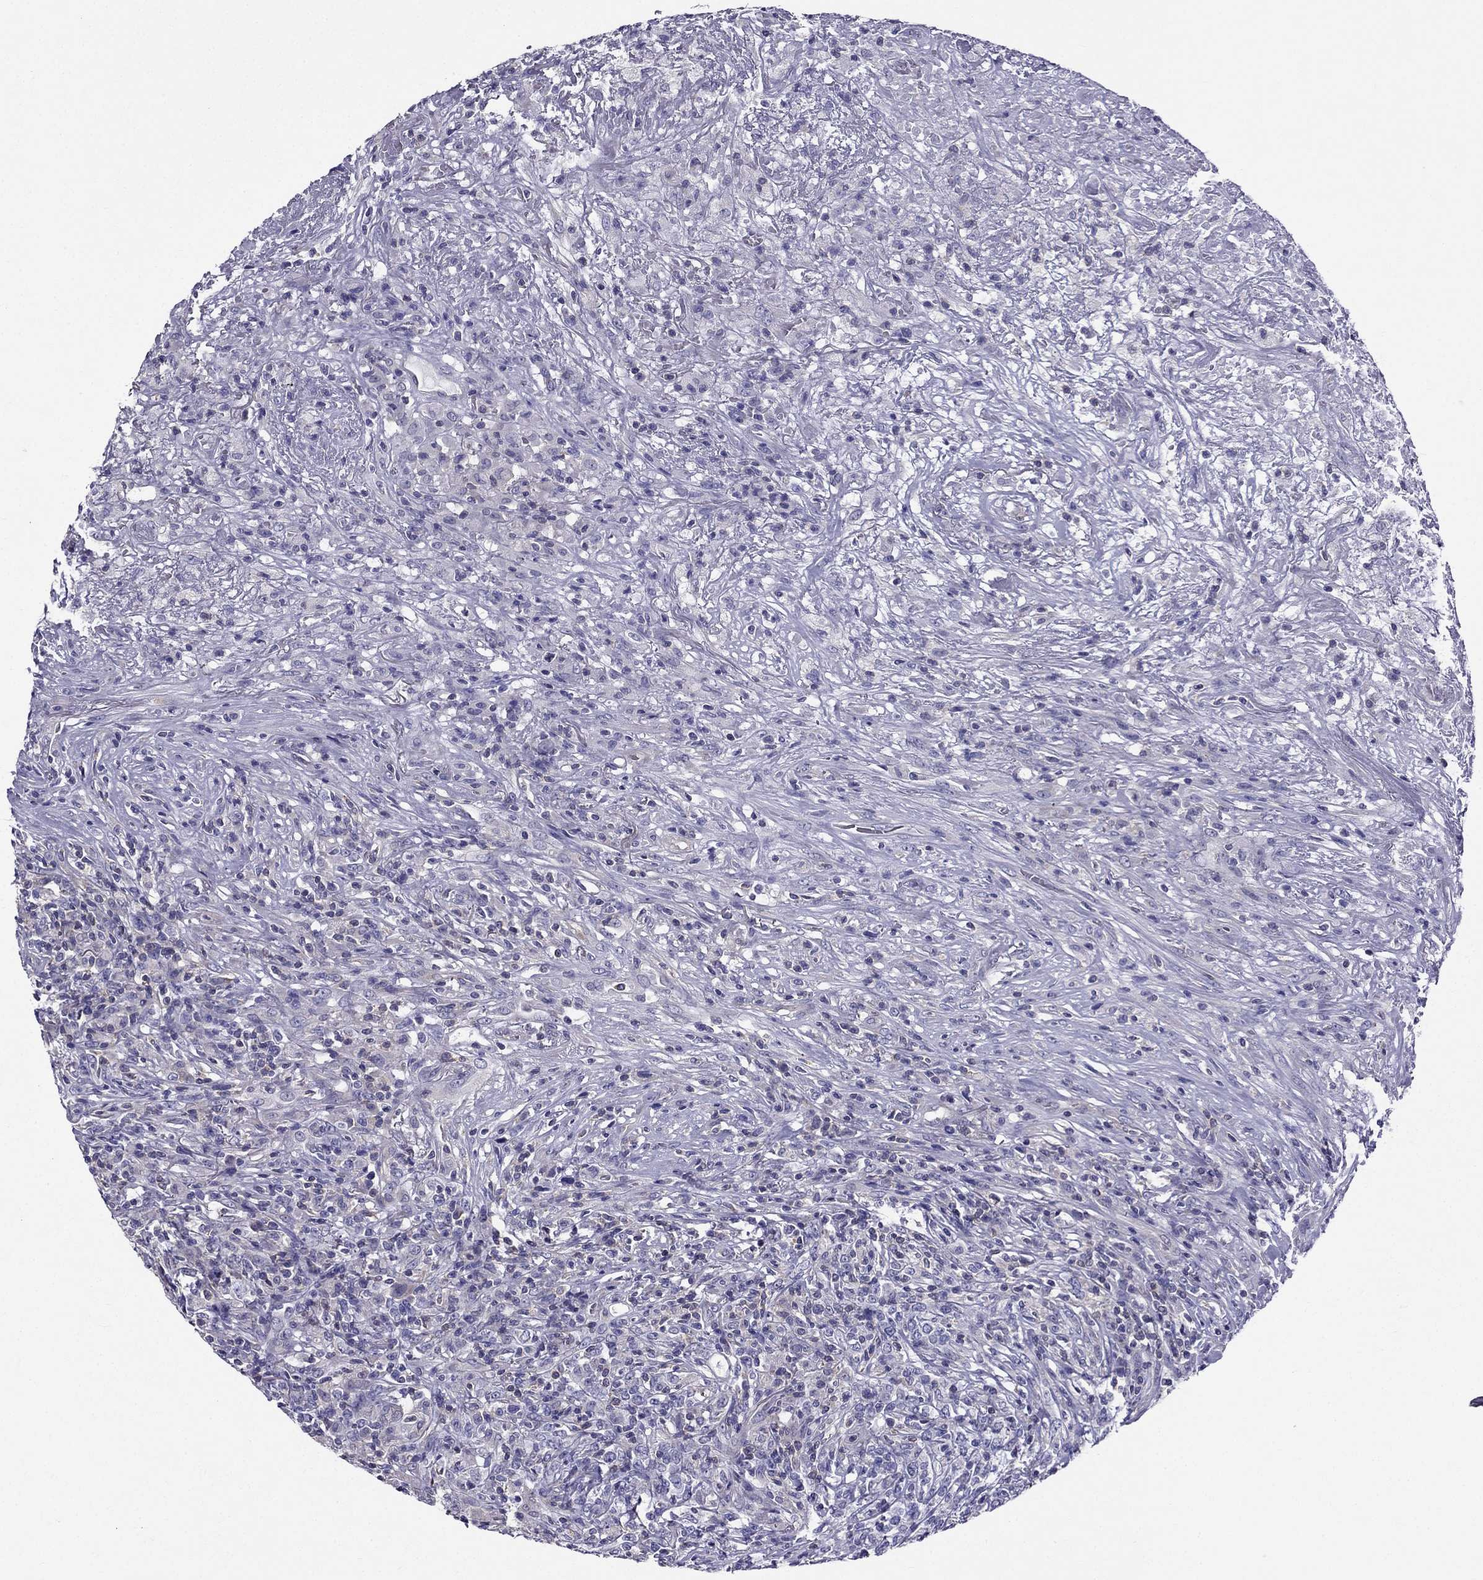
{"staining": {"intensity": "negative", "quantity": "none", "location": "none"}, "tissue": "lymphoma", "cell_type": "Tumor cells", "image_type": "cancer", "snomed": [{"axis": "morphology", "description": "Malignant lymphoma, non-Hodgkin's type, High grade"}, {"axis": "topography", "description": "Lung"}], "caption": "High magnification brightfield microscopy of high-grade malignant lymphoma, non-Hodgkin's type stained with DAB (brown) and counterstained with hematoxylin (blue): tumor cells show no significant expression.", "gene": "AAK1", "patient": {"sex": "male", "age": 79}}